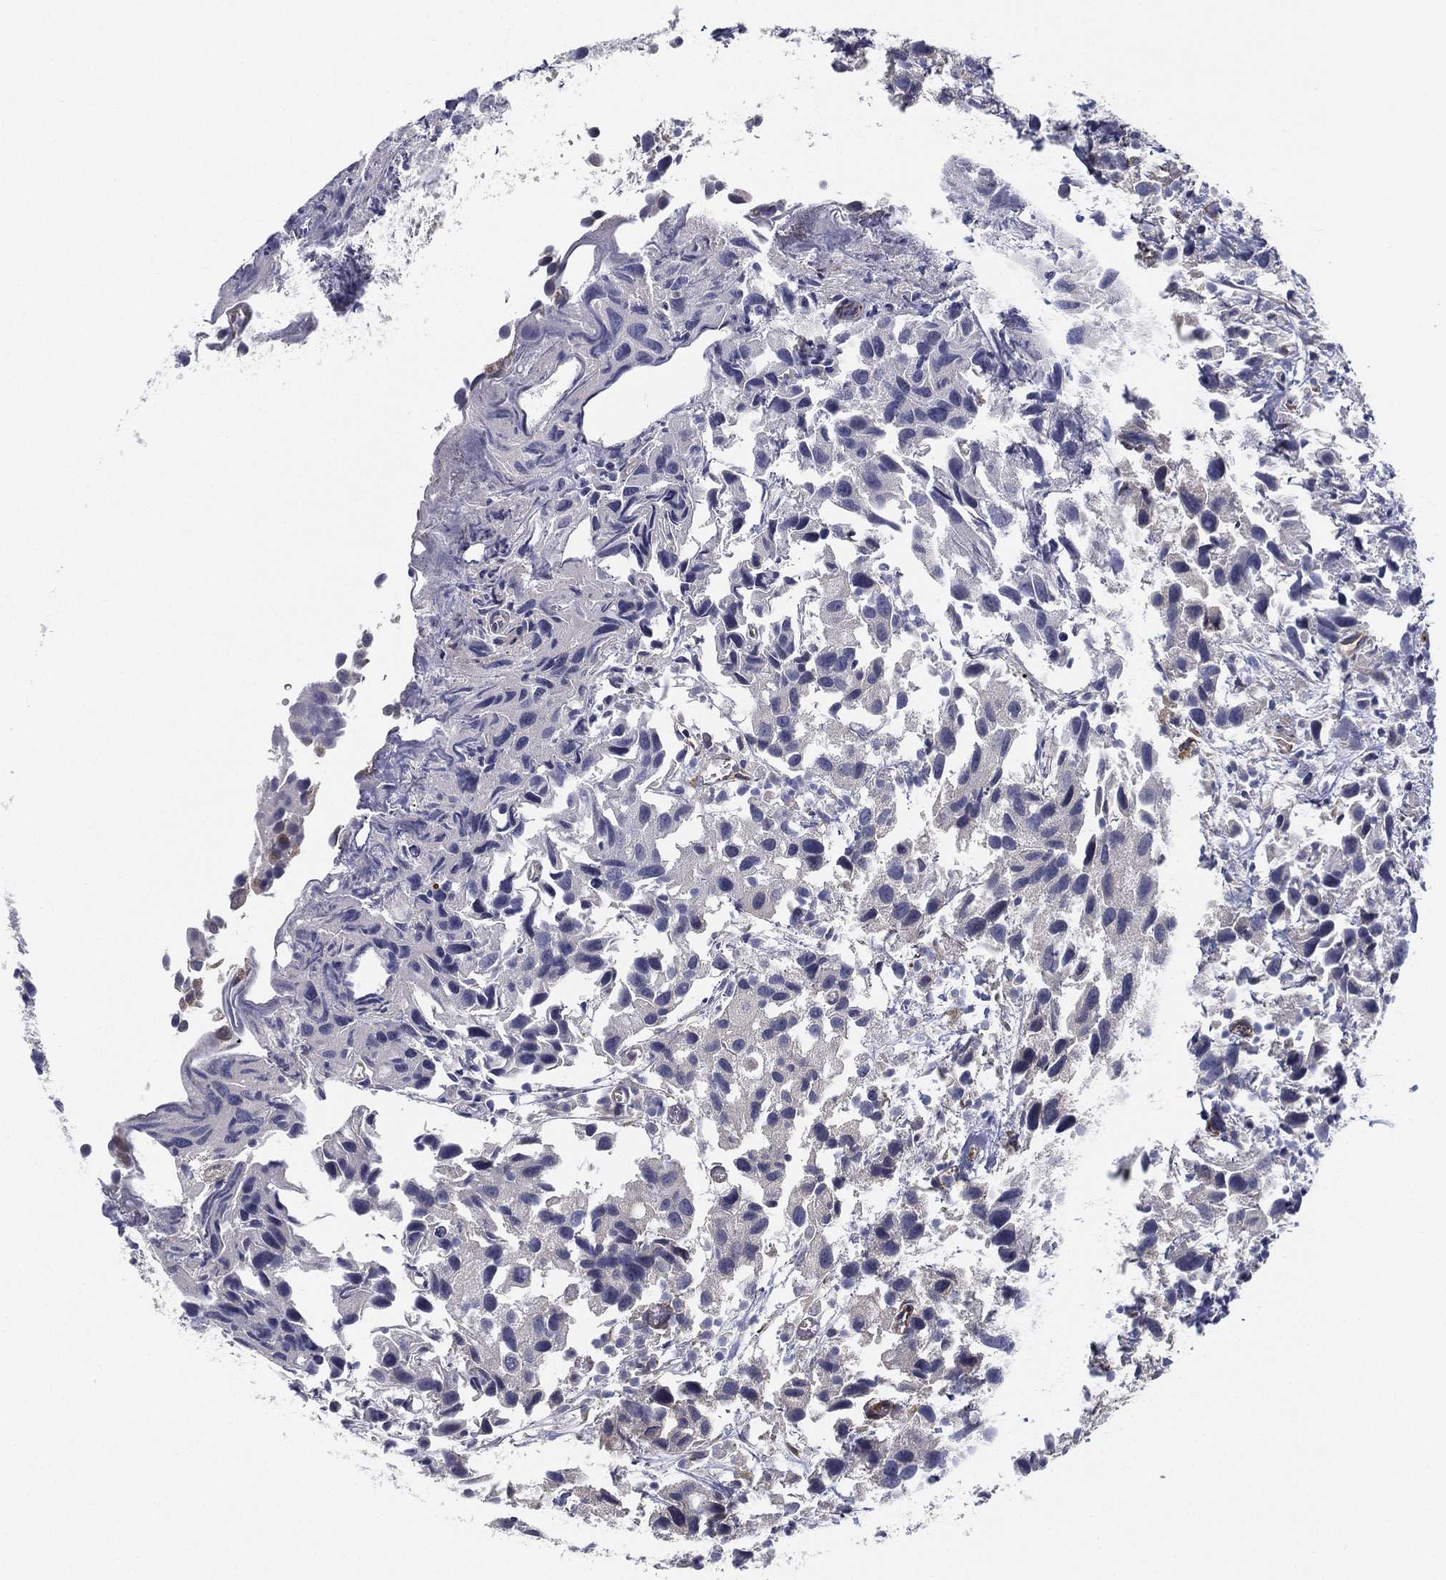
{"staining": {"intensity": "negative", "quantity": "none", "location": "none"}, "tissue": "urothelial cancer", "cell_type": "Tumor cells", "image_type": "cancer", "snomed": [{"axis": "morphology", "description": "Urothelial carcinoma, High grade"}, {"axis": "topography", "description": "Urinary bladder"}], "caption": "A high-resolution micrograph shows IHC staining of urothelial carcinoma (high-grade), which exhibits no significant staining in tumor cells.", "gene": "LRRC56", "patient": {"sex": "male", "age": 79}}